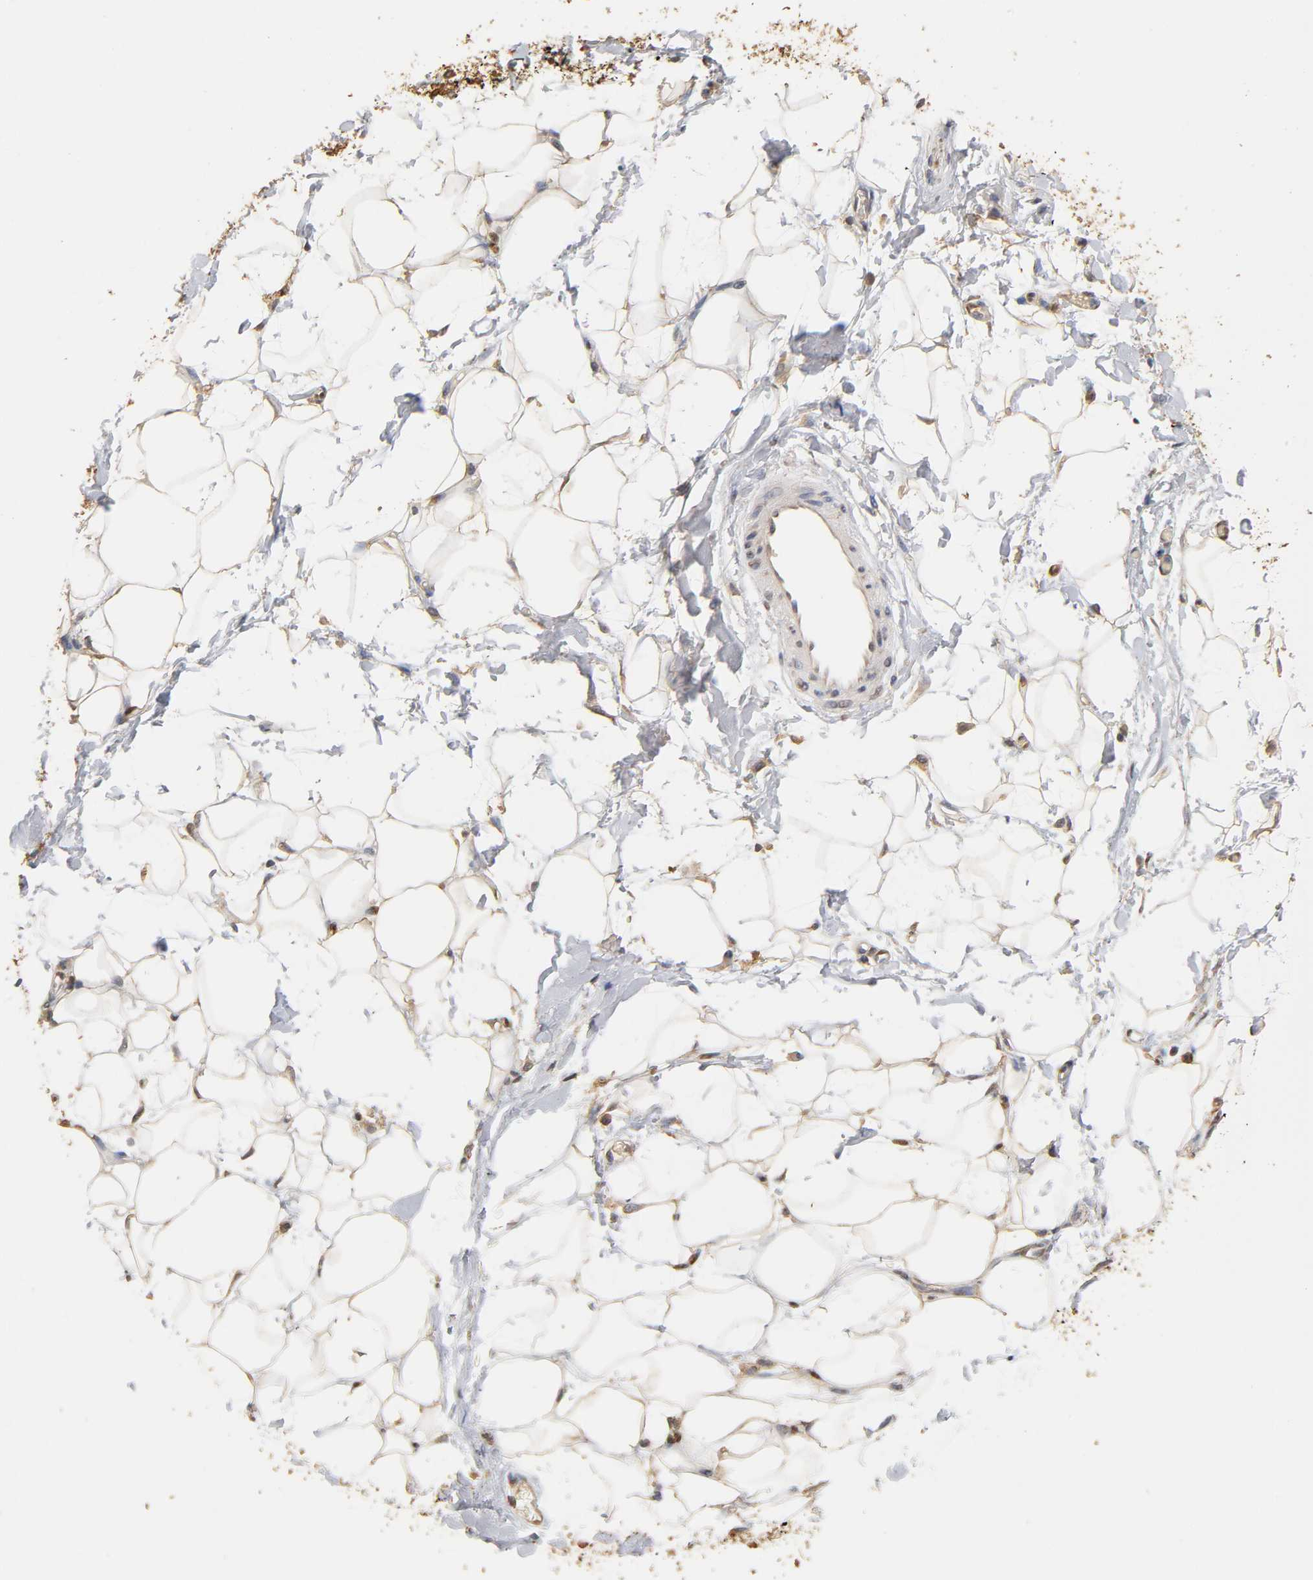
{"staining": {"intensity": "moderate", "quantity": ">75%", "location": "cytoplasmic/membranous,nuclear"}, "tissue": "adipose tissue", "cell_type": "Adipocytes", "image_type": "normal", "snomed": [{"axis": "morphology", "description": "Normal tissue, NOS"}, {"axis": "morphology", "description": "Urothelial carcinoma, High grade"}, {"axis": "topography", "description": "Vascular tissue"}, {"axis": "topography", "description": "Urinary bladder"}], "caption": "A high-resolution photomicrograph shows immunohistochemistry (IHC) staining of normal adipose tissue, which demonstrates moderate cytoplasmic/membranous,nuclear positivity in approximately >75% of adipocytes. The protein is stained brown, and the nuclei are stained in blue (DAB IHC with brightfield microscopy, high magnification).", "gene": "PKN1", "patient": {"sex": "female", "age": 56}}